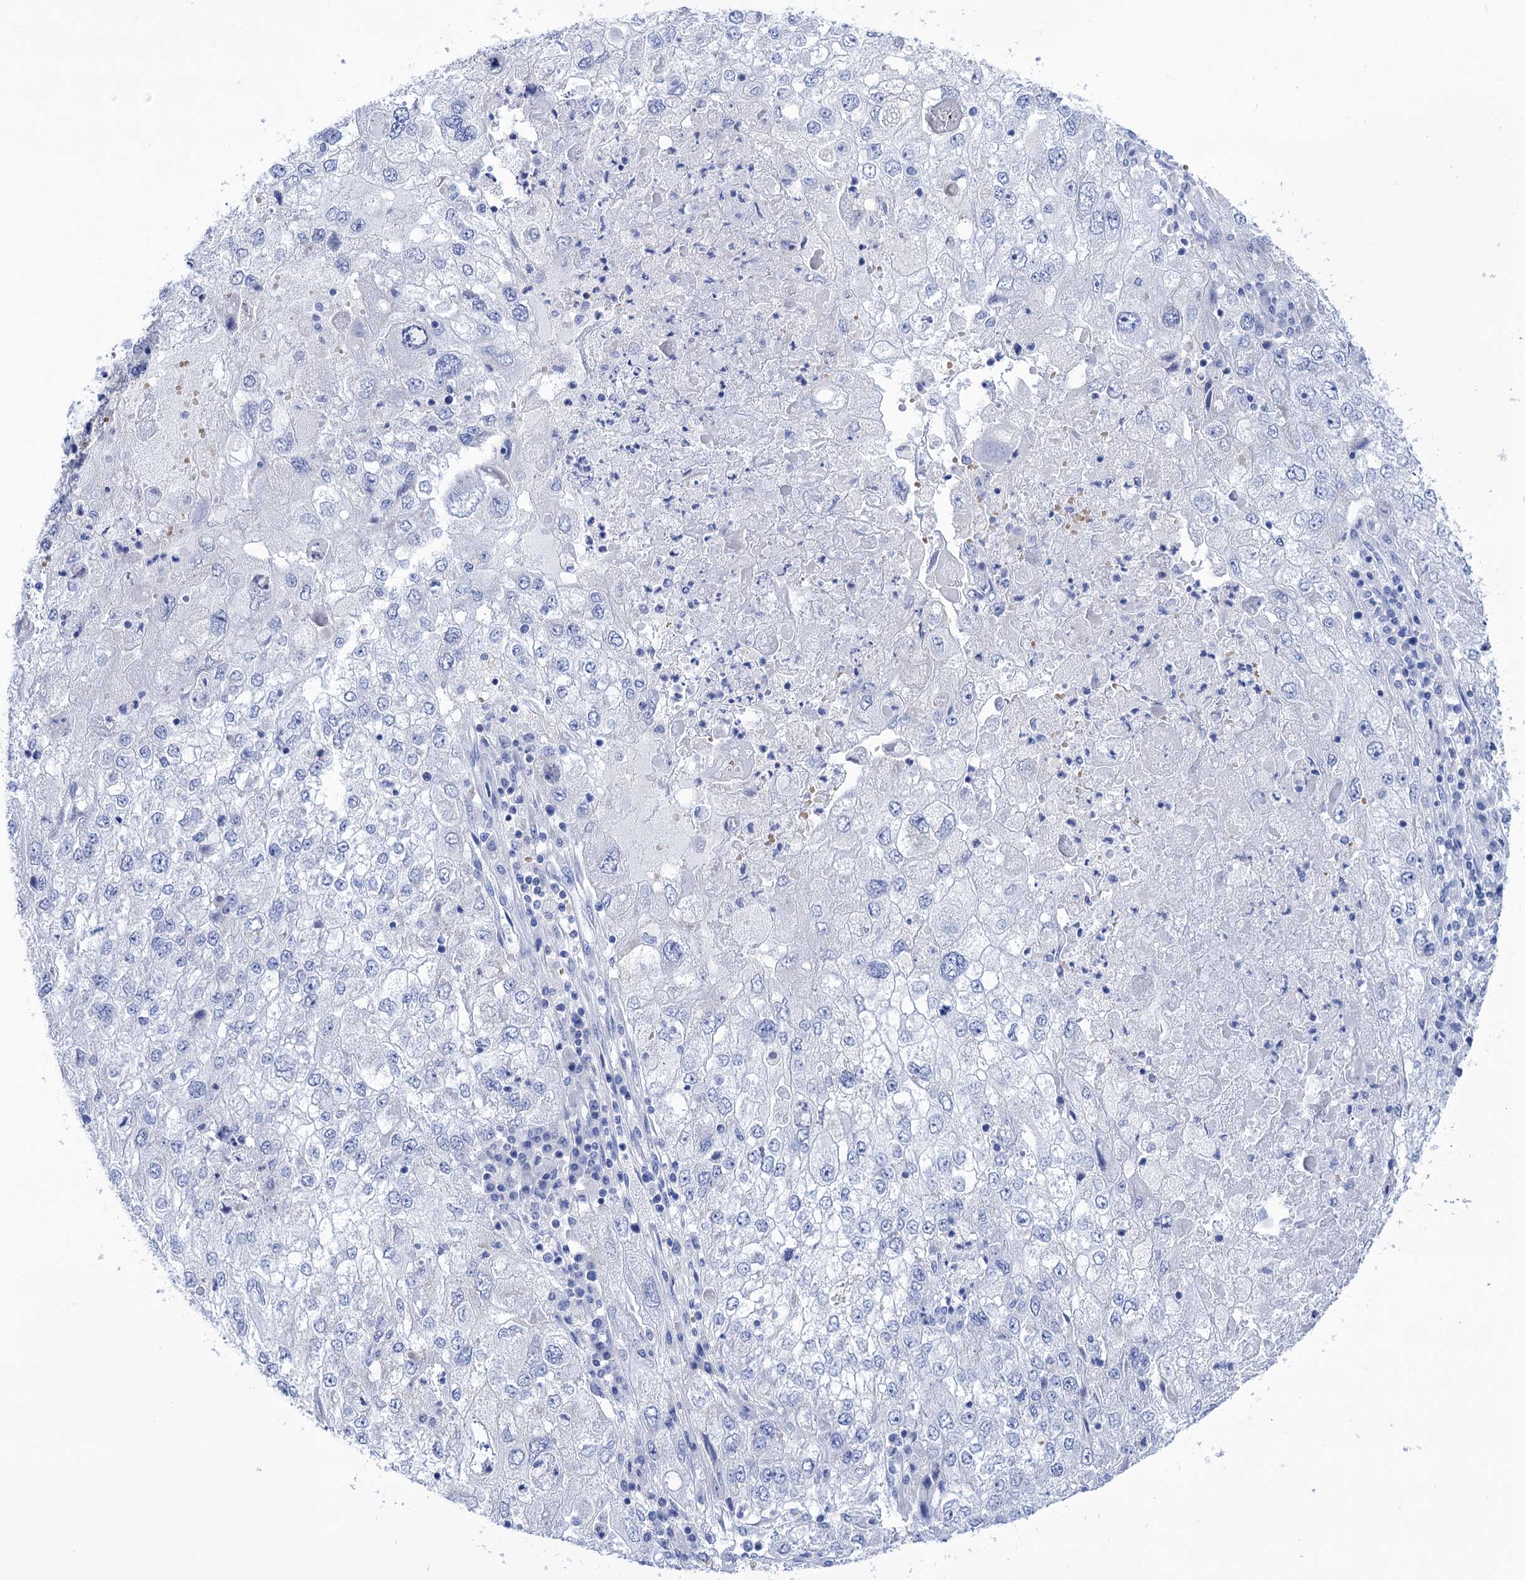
{"staining": {"intensity": "negative", "quantity": "none", "location": "none"}, "tissue": "endometrial cancer", "cell_type": "Tumor cells", "image_type": "cancer", "snomed": [{"axis": "morphology", "description": "Adenocarcinoma, NOS"}, {"axis": "topography", "description": "Endometrium"}], "caption": "IHC of human adenocarcinoma (endometrial) exhibits no positivity in tumor cells. The staining was performed using DAB to visualize the protein expression in brown, while the nuclei were stained in blue with hematoxylin (Magnification: 20x).", "gene": "YARS2", "patient": {"sex": "female", "age": 49}}